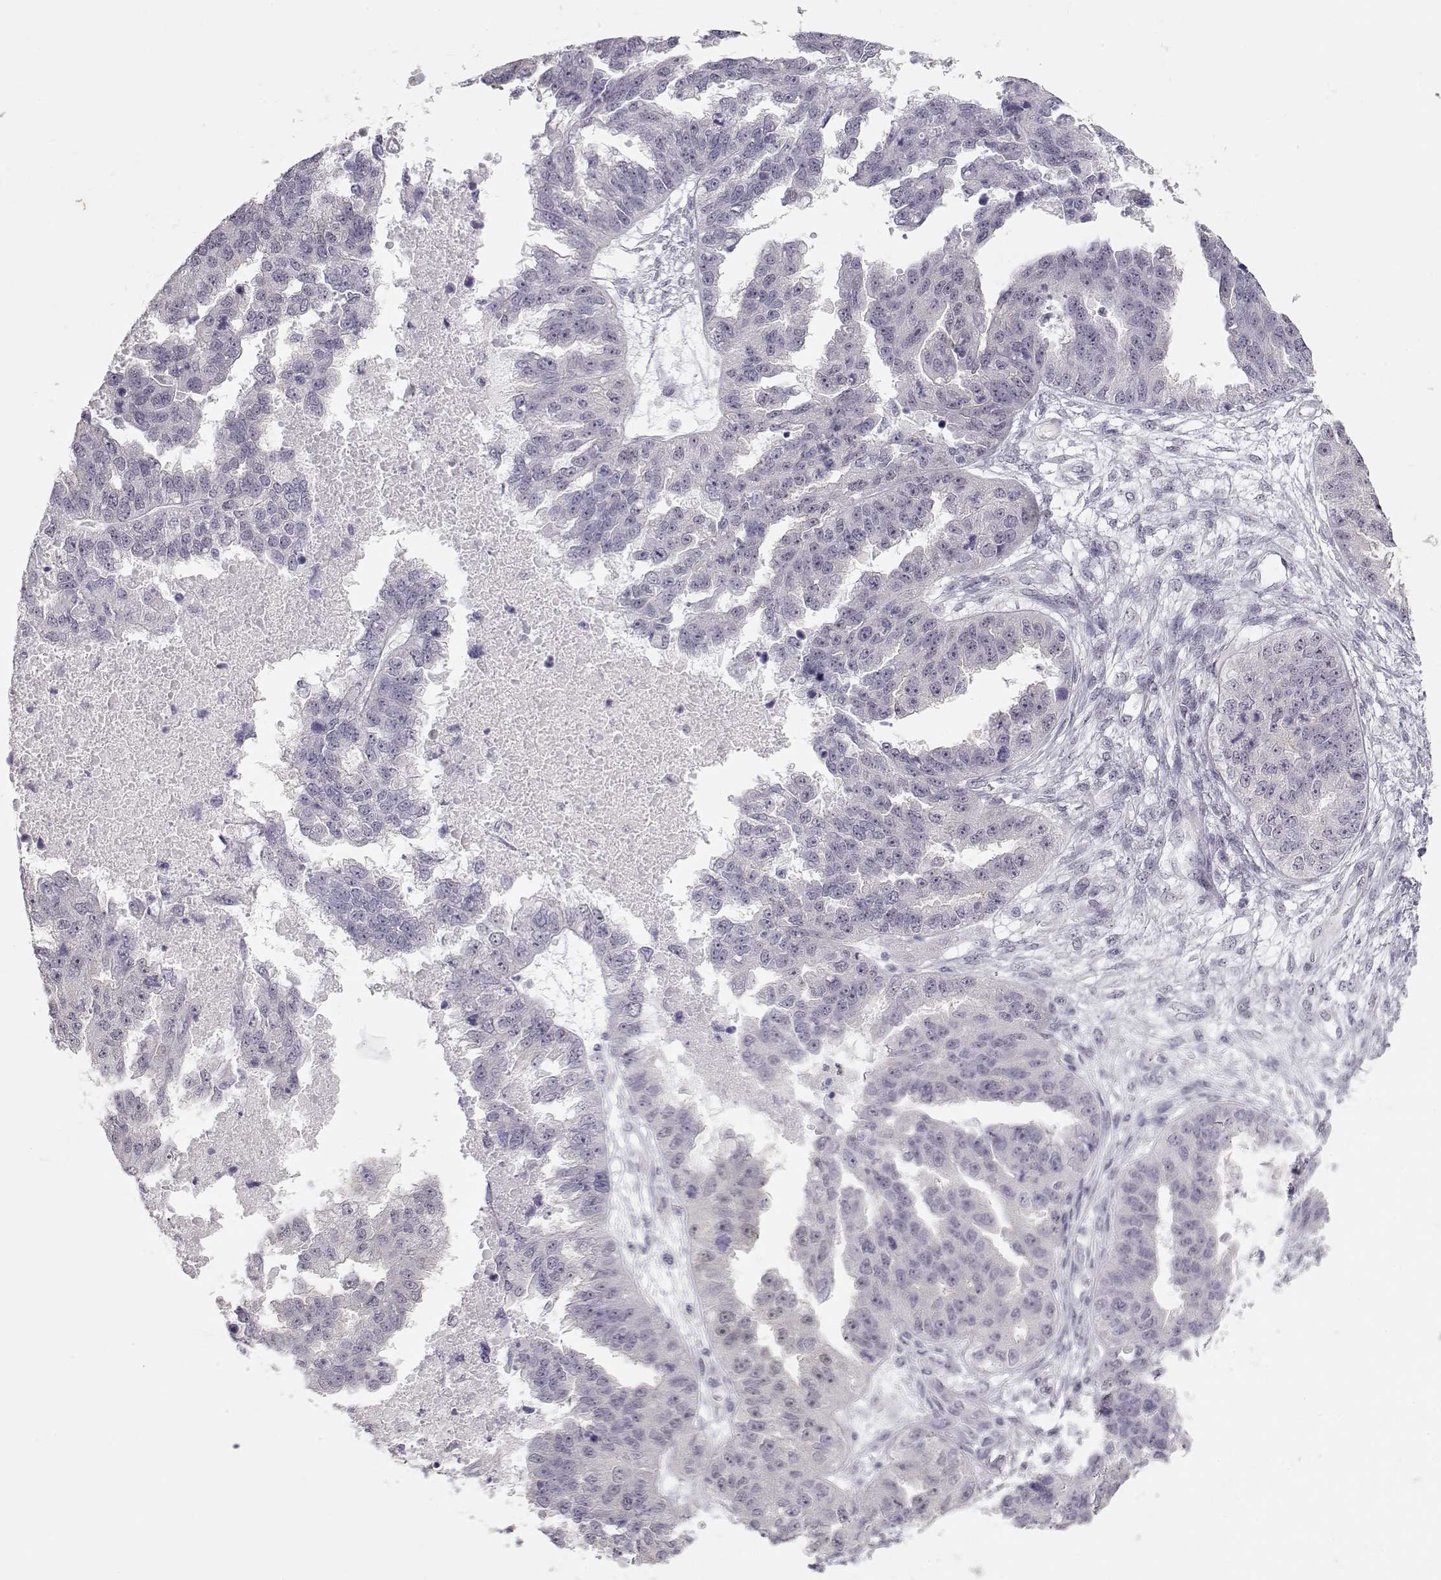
{"staining": {"intensity": "negative", "quantity": "none", "location": "none"}, "tissue": "ovarian cancer", "cell_type": "Tumor cells", "image_type": "cancer", "snomed": [{"axis": "morphology", "description": "Cystadenocarcinoma, serous, NOS"}, {"axis": "topography", "description": "Ovary"}], "caption": "This is an IHC micrograph of human ovarian serous cystadenocarcinoma. There is no expression in tumor cells.", "gene": "FAM205A", "patient": {"sex": "female", "age": 58}}